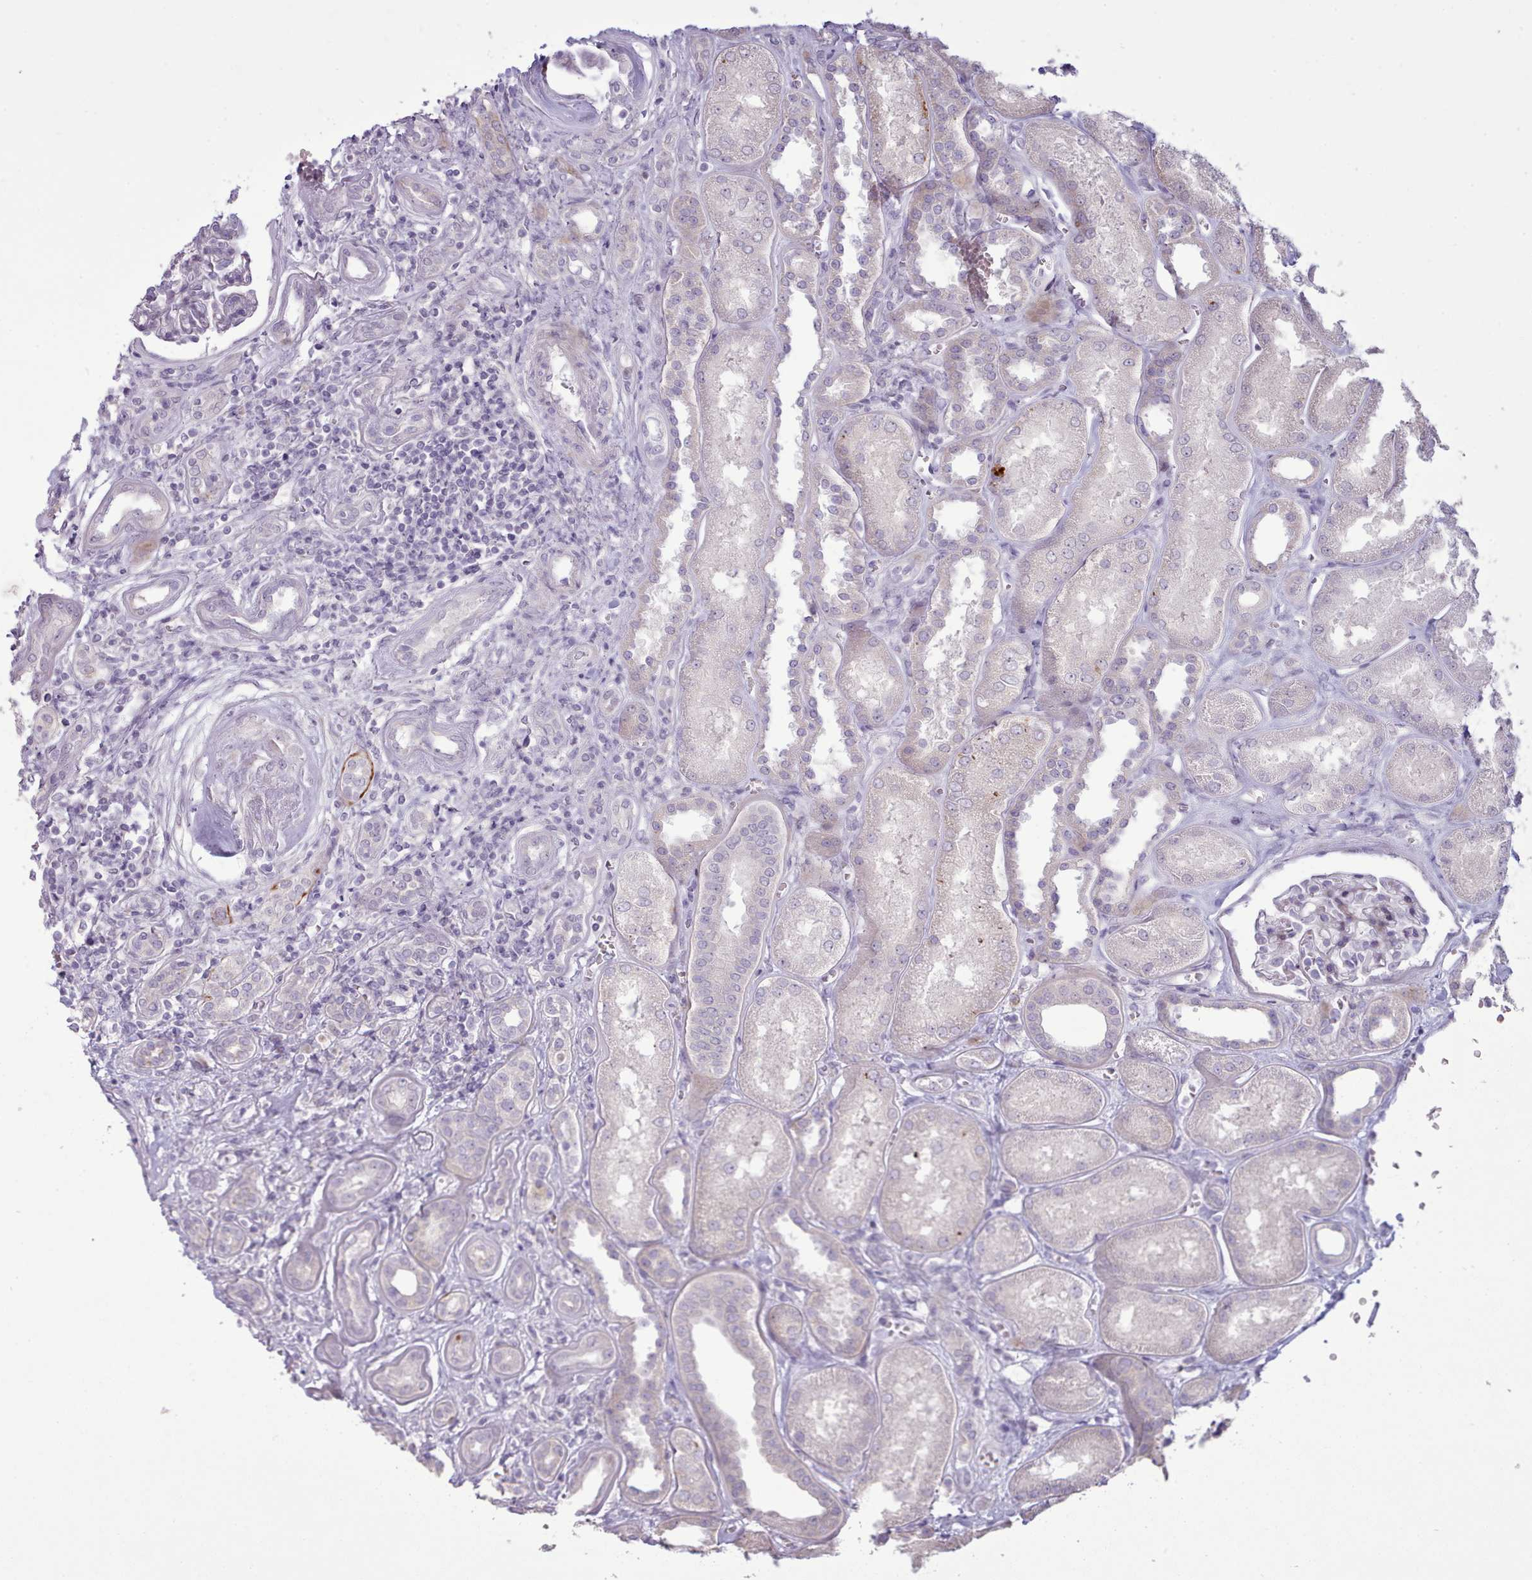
{"staining": {"intensity": "negative", "quantity": "none", "location": "none"}, "tissue": "kidney", "cell_type": "Cells in glomeruli", "image_type": "normal", "snomed": [{"axis": "morphology", "description": "Normal tissue, NOS"}, {"axis": "morphology", "description": "Adenocarcinoma, NOS"}, {"axis": "topography", "description": "Kidney"}], "caption": "Immunohistochemical staining of benign kidney demonstrates no significant expression in cells in glomeruli.", "gene": "PPP3R1", "patient": {"sex": "female", "age": 68}}